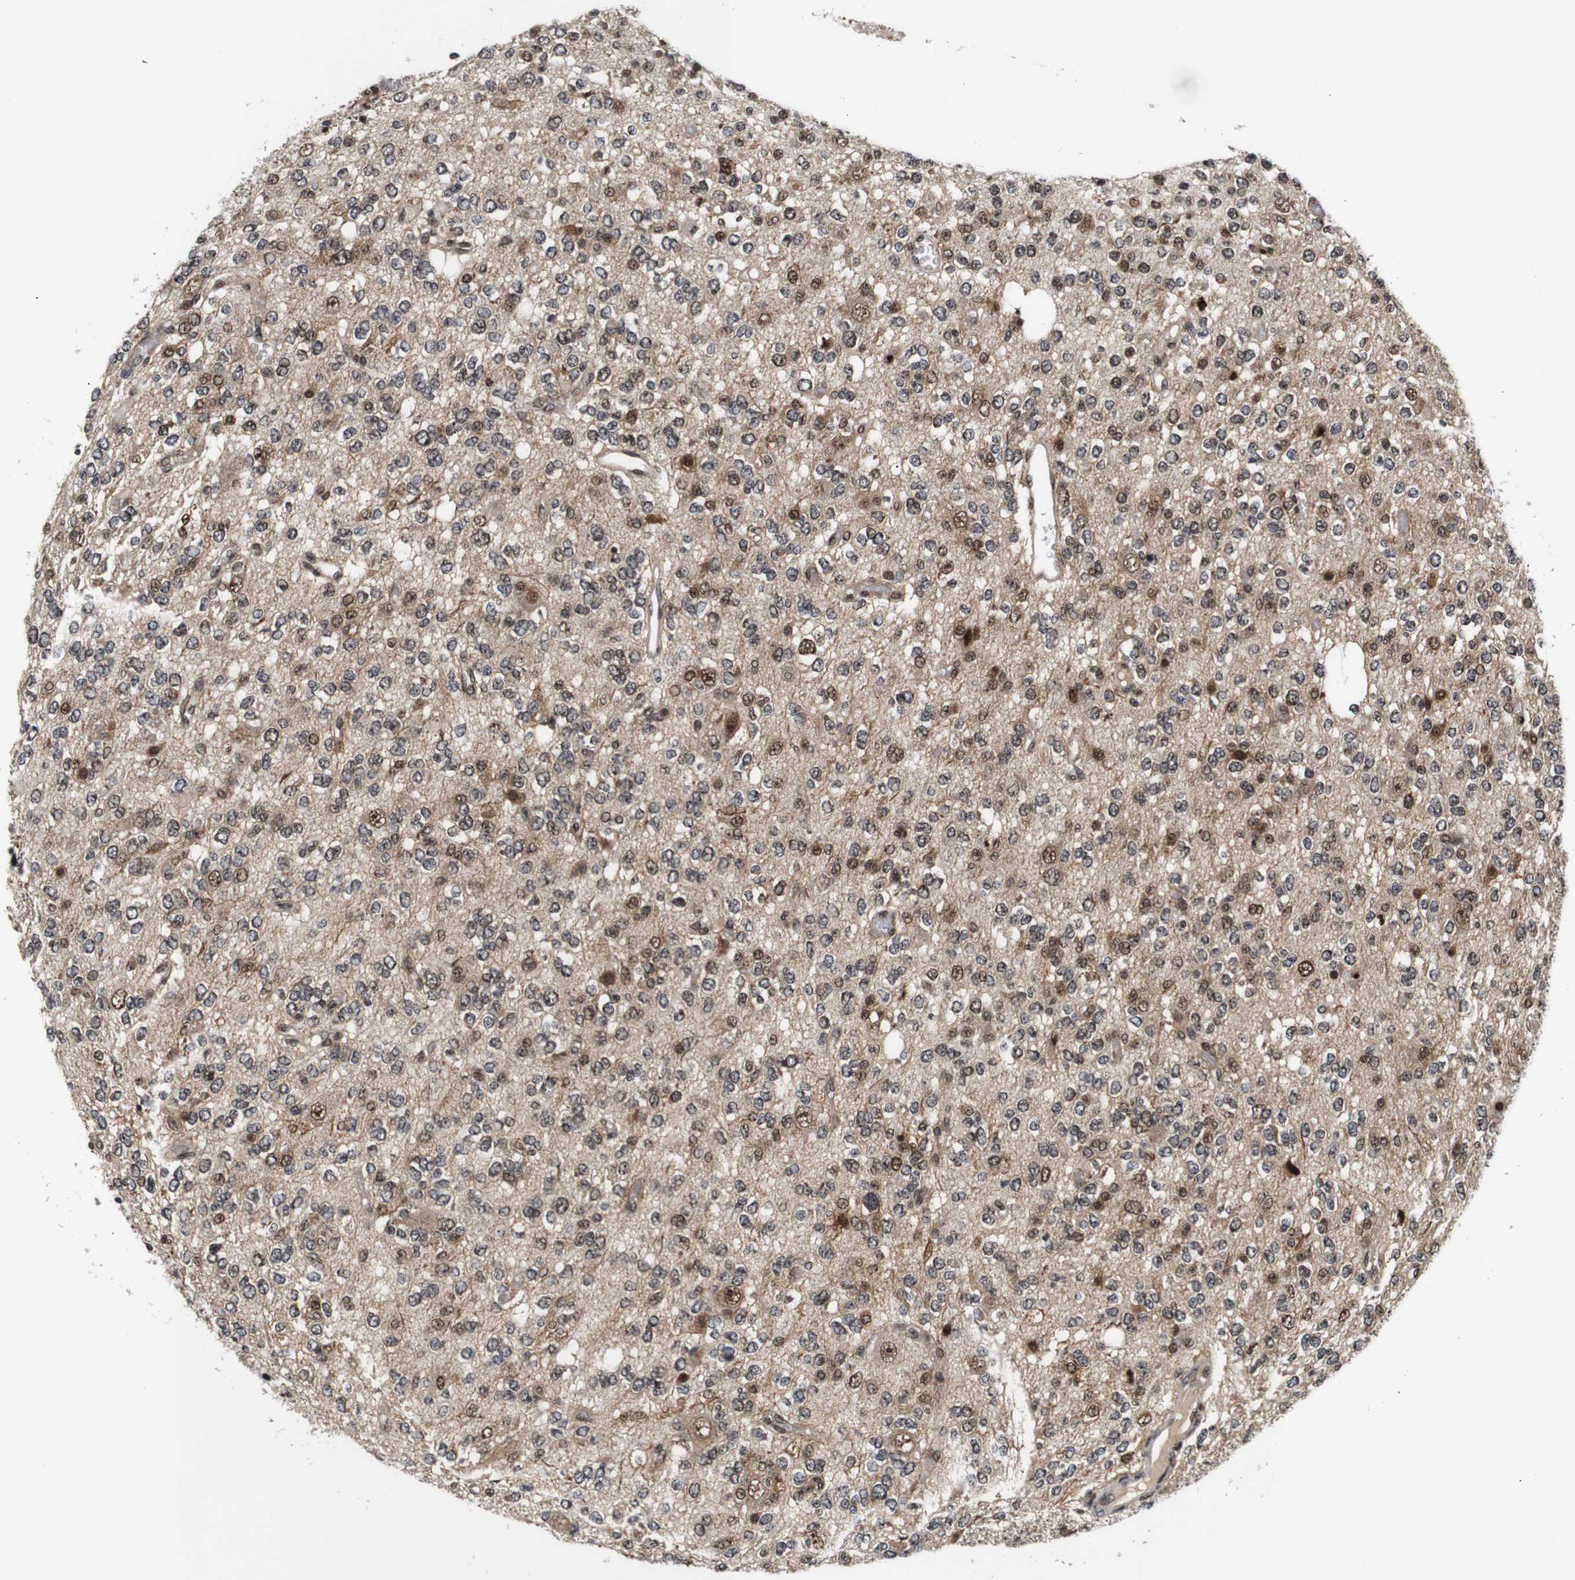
{"staining": {"intensity": "moderate", "quantity": "25%-75%", "location": "nuclear"}, "tissue": "glioma", "cell_type": "Tumor cells", "image_type": "cancer", "snomed": [{"axis": "morphology", "description": "Glioma, malignant, Low grade"}, {"axis": "topography", "description": "Brain"}], "caption": "Protein analysis of glioma tissue shows moderate nuclear staining in approximately 25%-75% of tumor cells.", "gene": "KIF23", "patient": {"sex": "male", "age": 38}}